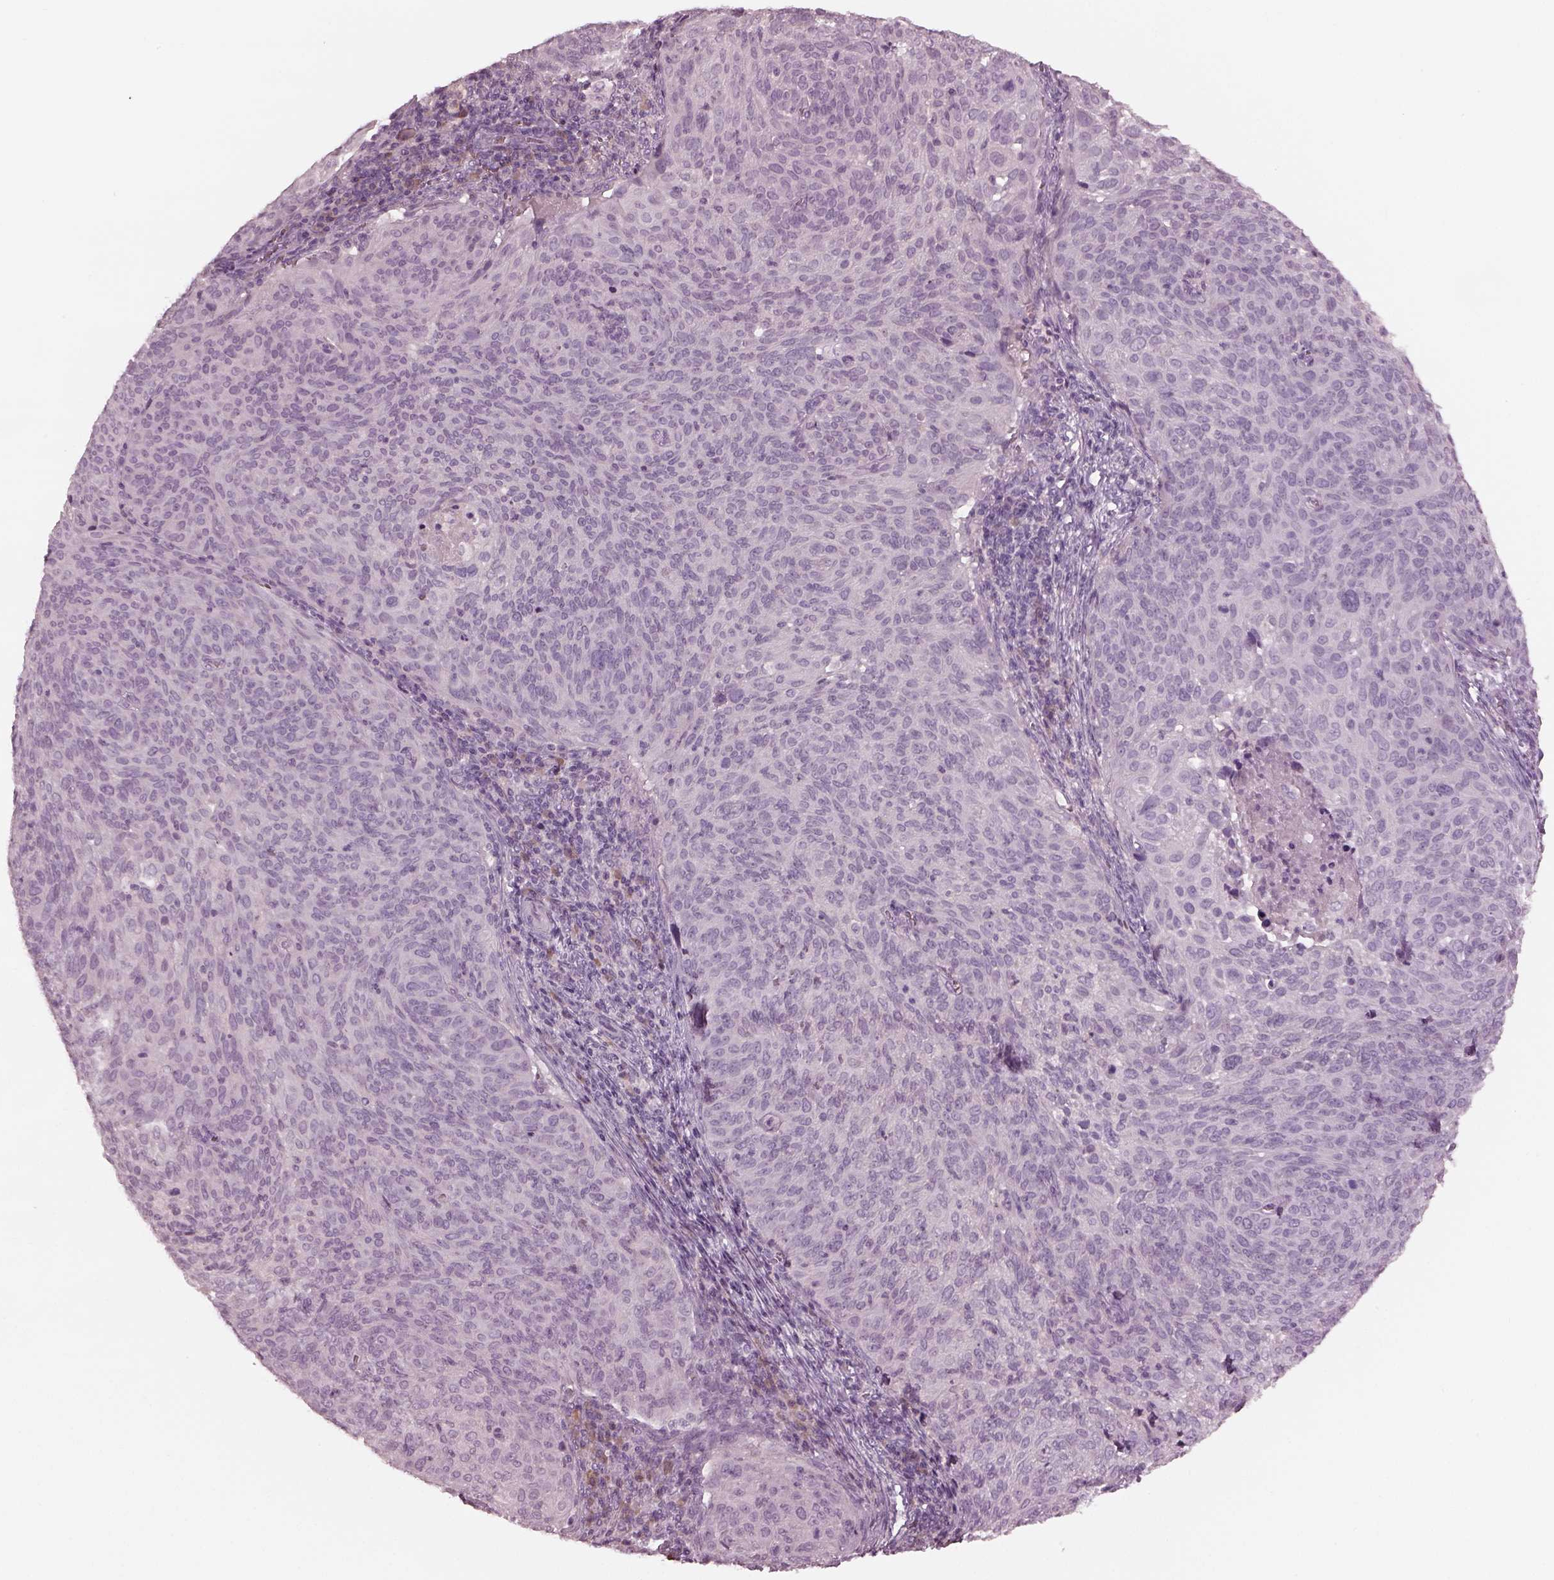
{"staining": {"intensity": "negative", "quantity": "none", "location": "none"}, "tissue": "cervical cancer", "cell_type": "Tumor cells", "image_type": "cancer", "snomed": [{"axis": "morphology", "description": "Squamous cell carcinoma, NOS"}, {"axis": "topography", "description": "Cervix"}], "caption": "This is an immunohistochemistry photomicrograph of cervical squamous cell carcinoma. There is no expression in tumor cells.", "gene": "MIA", "patient": {"sex": "female", "age": 39}}